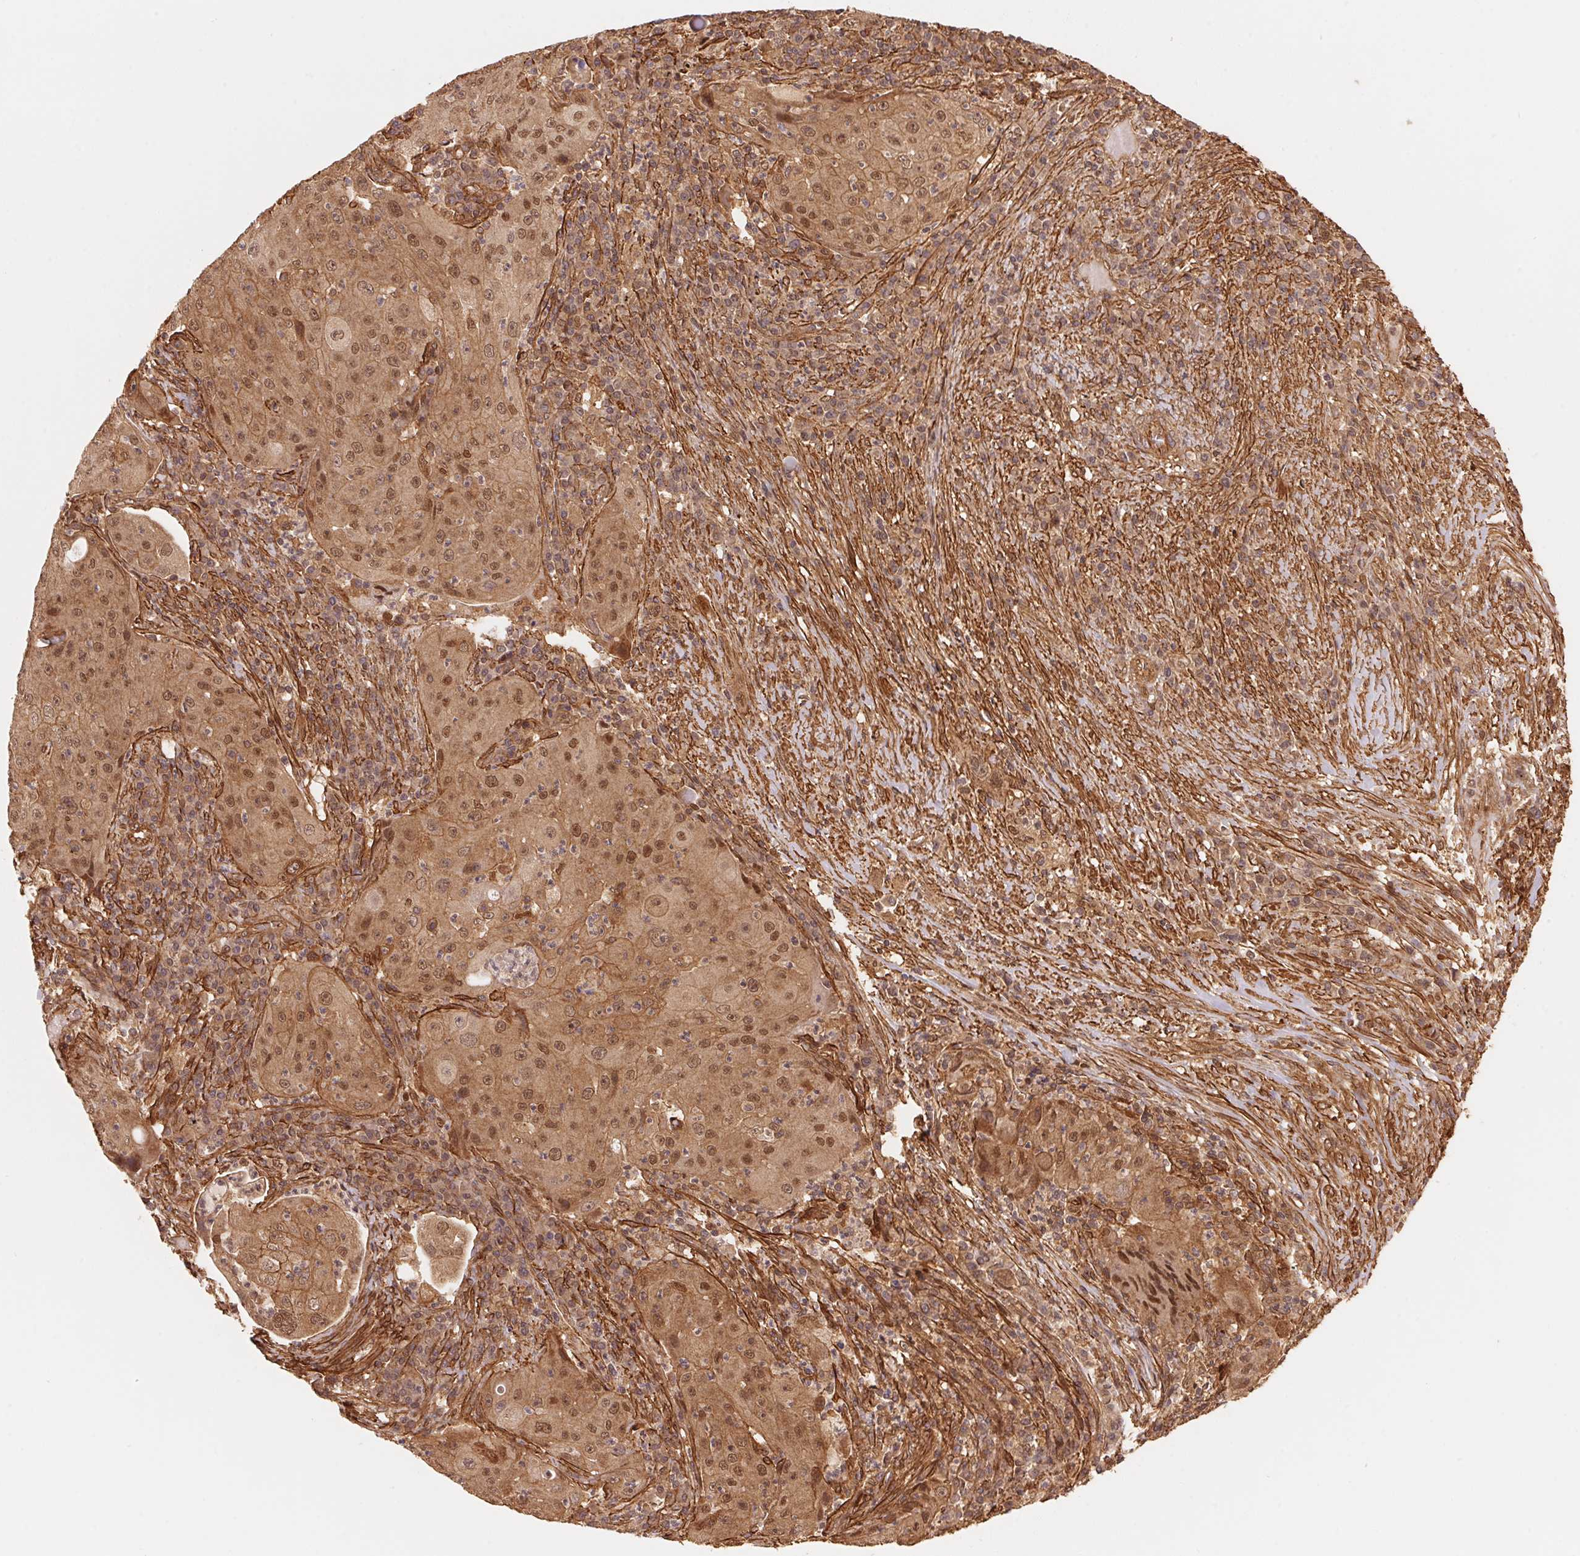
{"staining": {"intensity": "moderate", "quantity": ">75%", "location": "cytoplasmic/membranous,nuclear"}, "tissue": "lung cancer", "cell_type": "Tumor cells", "image_type": "cancer", "snomed": [{"axis": "morphology", "description": "Squamous cell carcinoma, NOS"}, {"axis": "topography", "description": "Lung"}], "caption": "An image of human lung cancer (squamous cell carcinoma) stained for a protein exhibits moderate cytoplasmic/membranous and nuclear brown staining in tumor cells.", "gene": "TNIP2", "patient": {"sex": "female", "age": 59}}